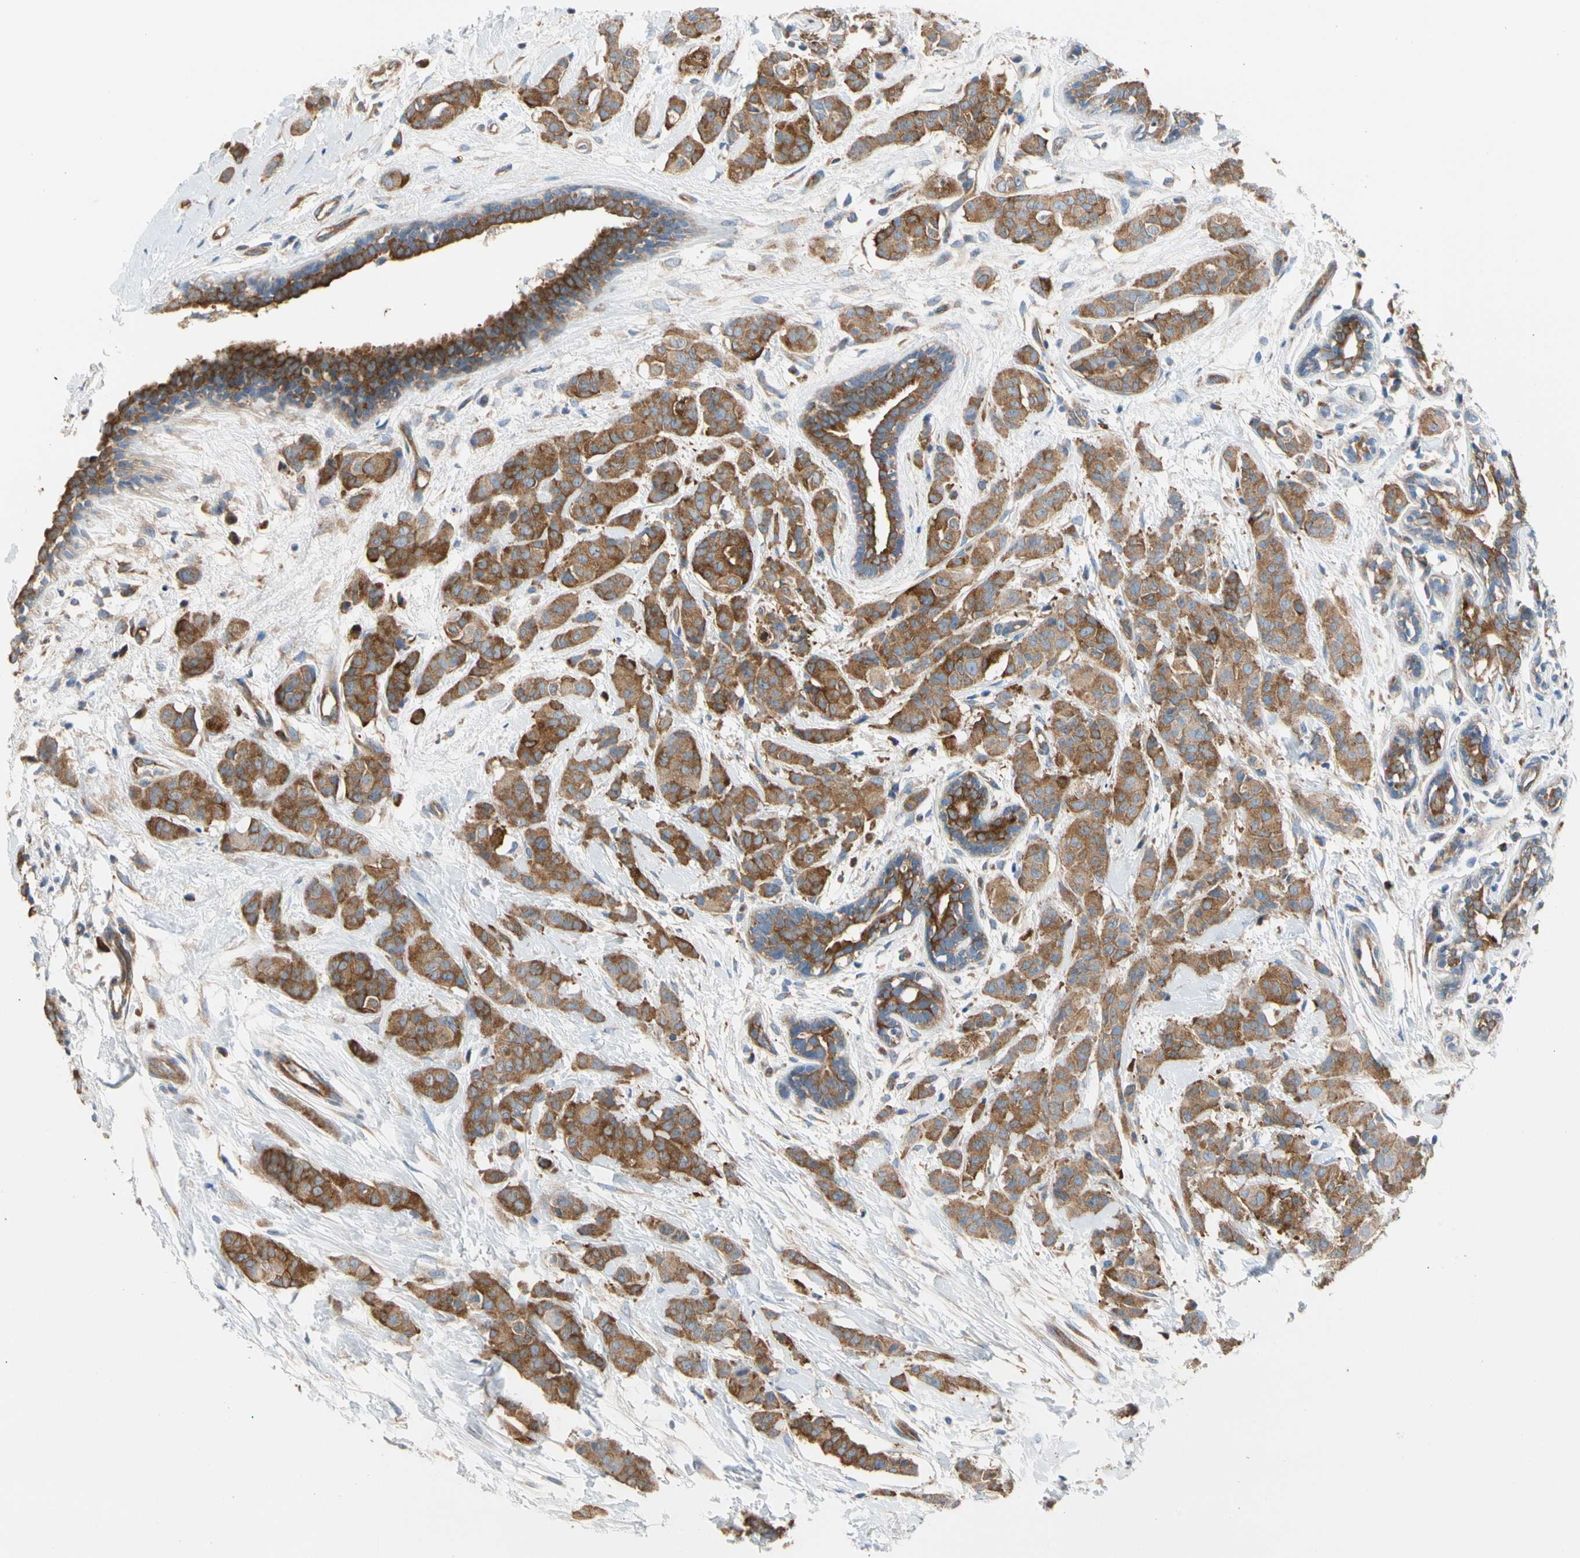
{"staining": {"intensity": "moderate", "quantity": ">75%", "location": "cytoplasmic/membranous"}, "tissue": "breast cancer", "cell_type": "Tumor cells", "image_type": "cancer", "snomed": [{"axis": "morphology", "description": "Normal tissue, NOS"}, {"axis": "morphology", "description": "Duct carcinoma"}, {"axis": "topography", "description": "Breast"}], "caption": "Breast invasive ductal carcinoma was stained to show a protein in brown. There is medium levels of moderate cytoplasmic/membranous expression in approximately >75% of tumor cells.", "gene": "GPHN", "patient": {"sex": "female", "age": 40}}